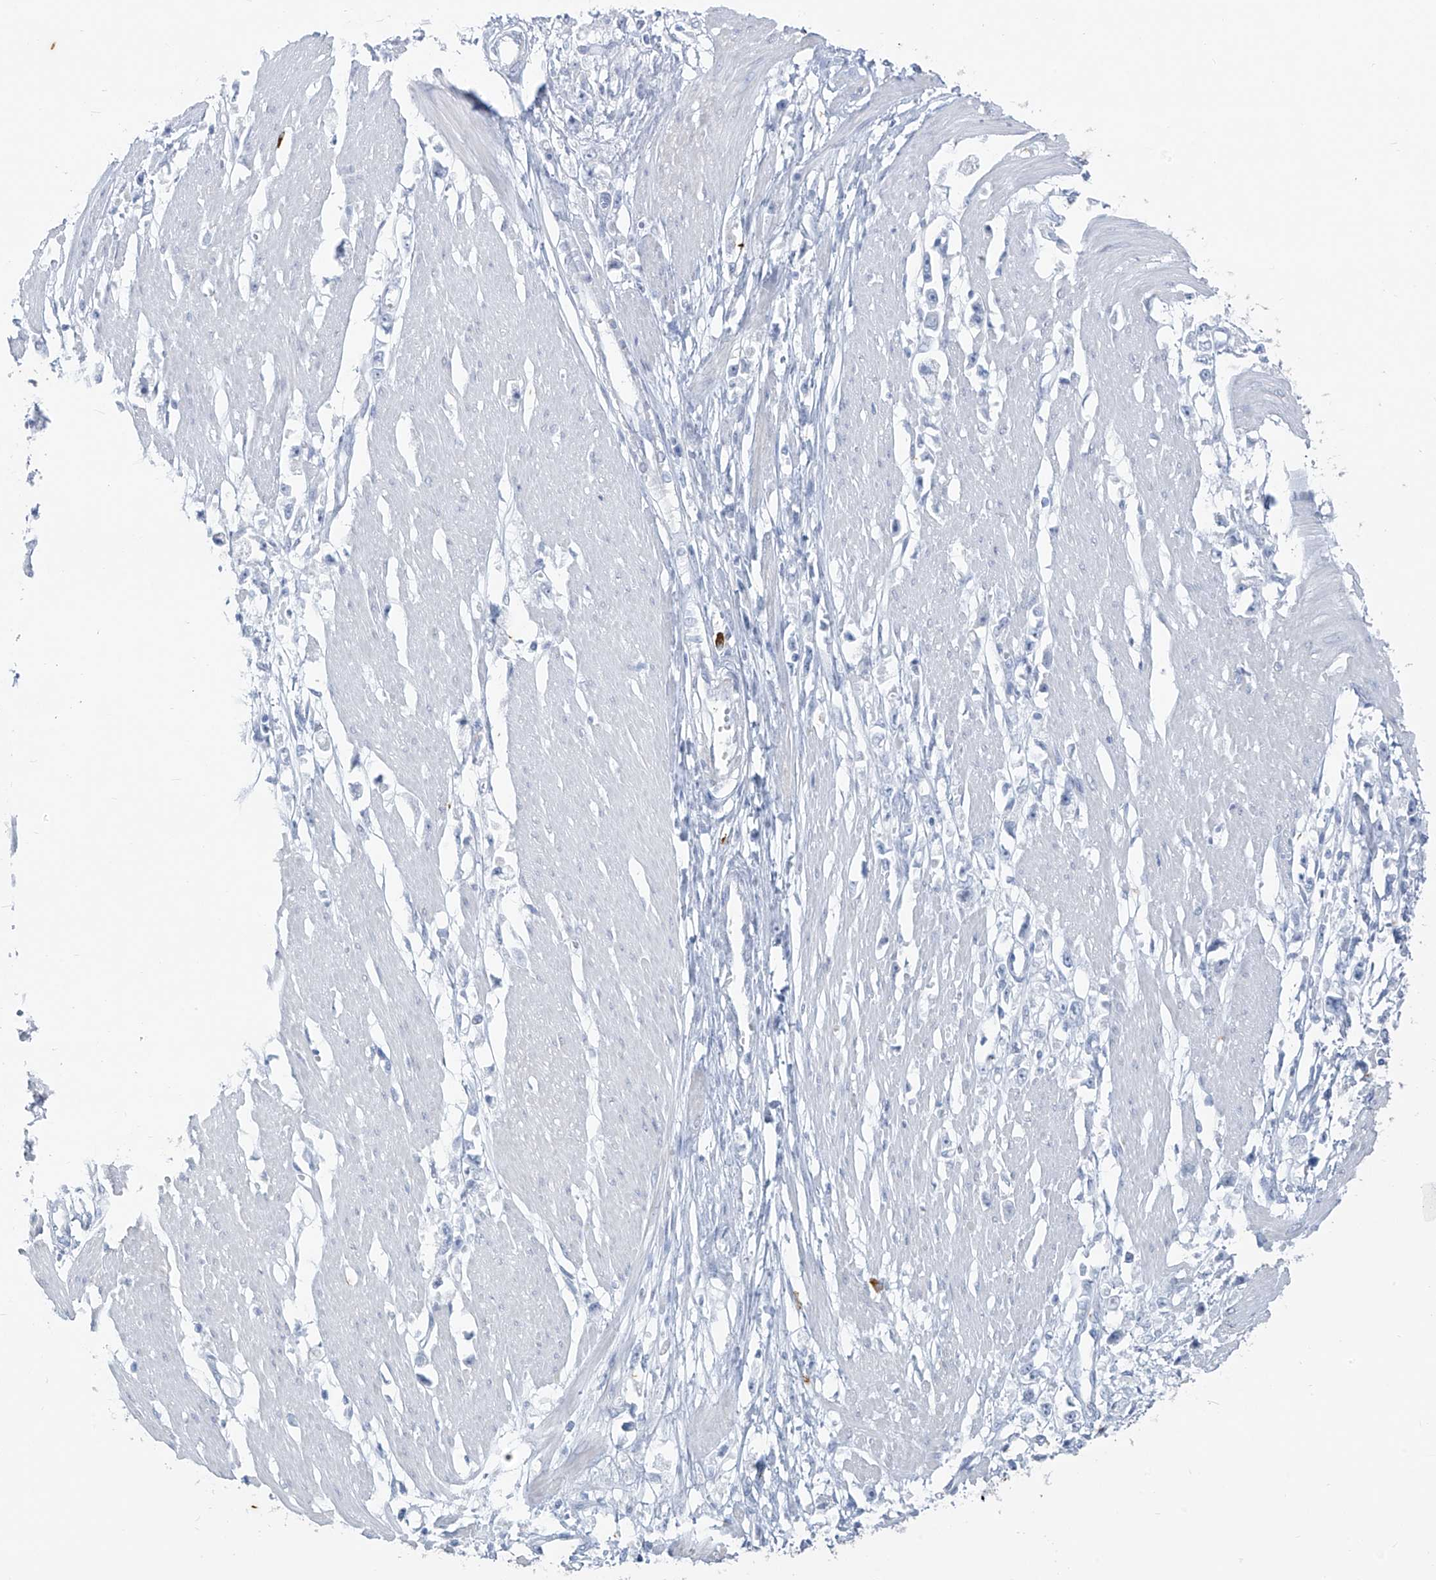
{"staining": {"intensity": "negative", "quantity": "none", "location": "none"}, "tissue": "stomach cancer", "cell_type": "Tumor cells", "image_type": "cancer", "snomed": [{"axis": "morphology", "description": "Adenocarcinoma, NOS"}, {"axis": "topography", "description": "Stomach"}], "caption": "This is a photomicrograph of immunohistochemistry (IHC) staining of stomach adenocarcinoma, which shows no staining in tumor cells. (DAB (3,3'-diaminobenzidine) immunohistochemistry, high magnification).", "gene": "CX3CR1", "patient": {"sex": "female", "age": 59}}